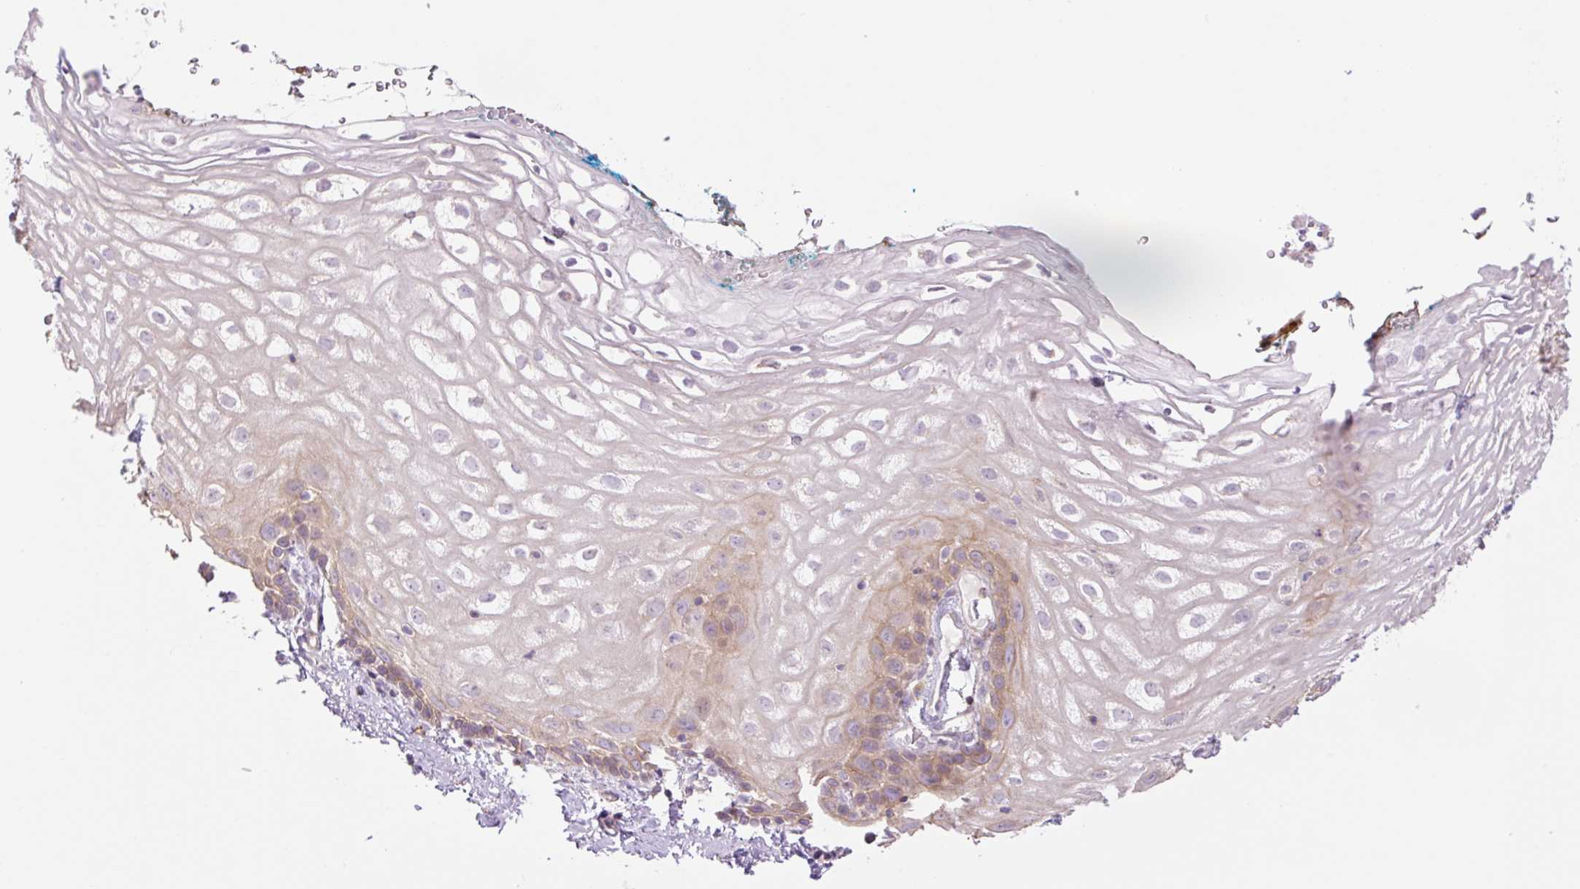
{"staining": {"intensity": "moderate", "quantity": "25%-75%", "location": "cytoplasmic/membranous"}, "tissue": "vagina", "cell_type": "Squamous epithelial cells", "image_type": "normal", "snomed": [{"axis": "morphology", "description": "Normal tissue, NOS"}, {"axis": "morphology", "description": "Adenocarcinoma, NOS"}, {"axis": "topography", "description": "Rectum"}, {"axis": "topography", "description": "Vagina"}, {"axis": "topography", "description": "Peripheral nerve tissue"}], "caption": "This is a histology image of immunohistochemistry staining of benign vagina, which shows moderate positivity in the cytoplasmic/membranous of squamous epithelial cells.", "gene": "GRID2", "patient": {"sex": "female", "age": 71}}